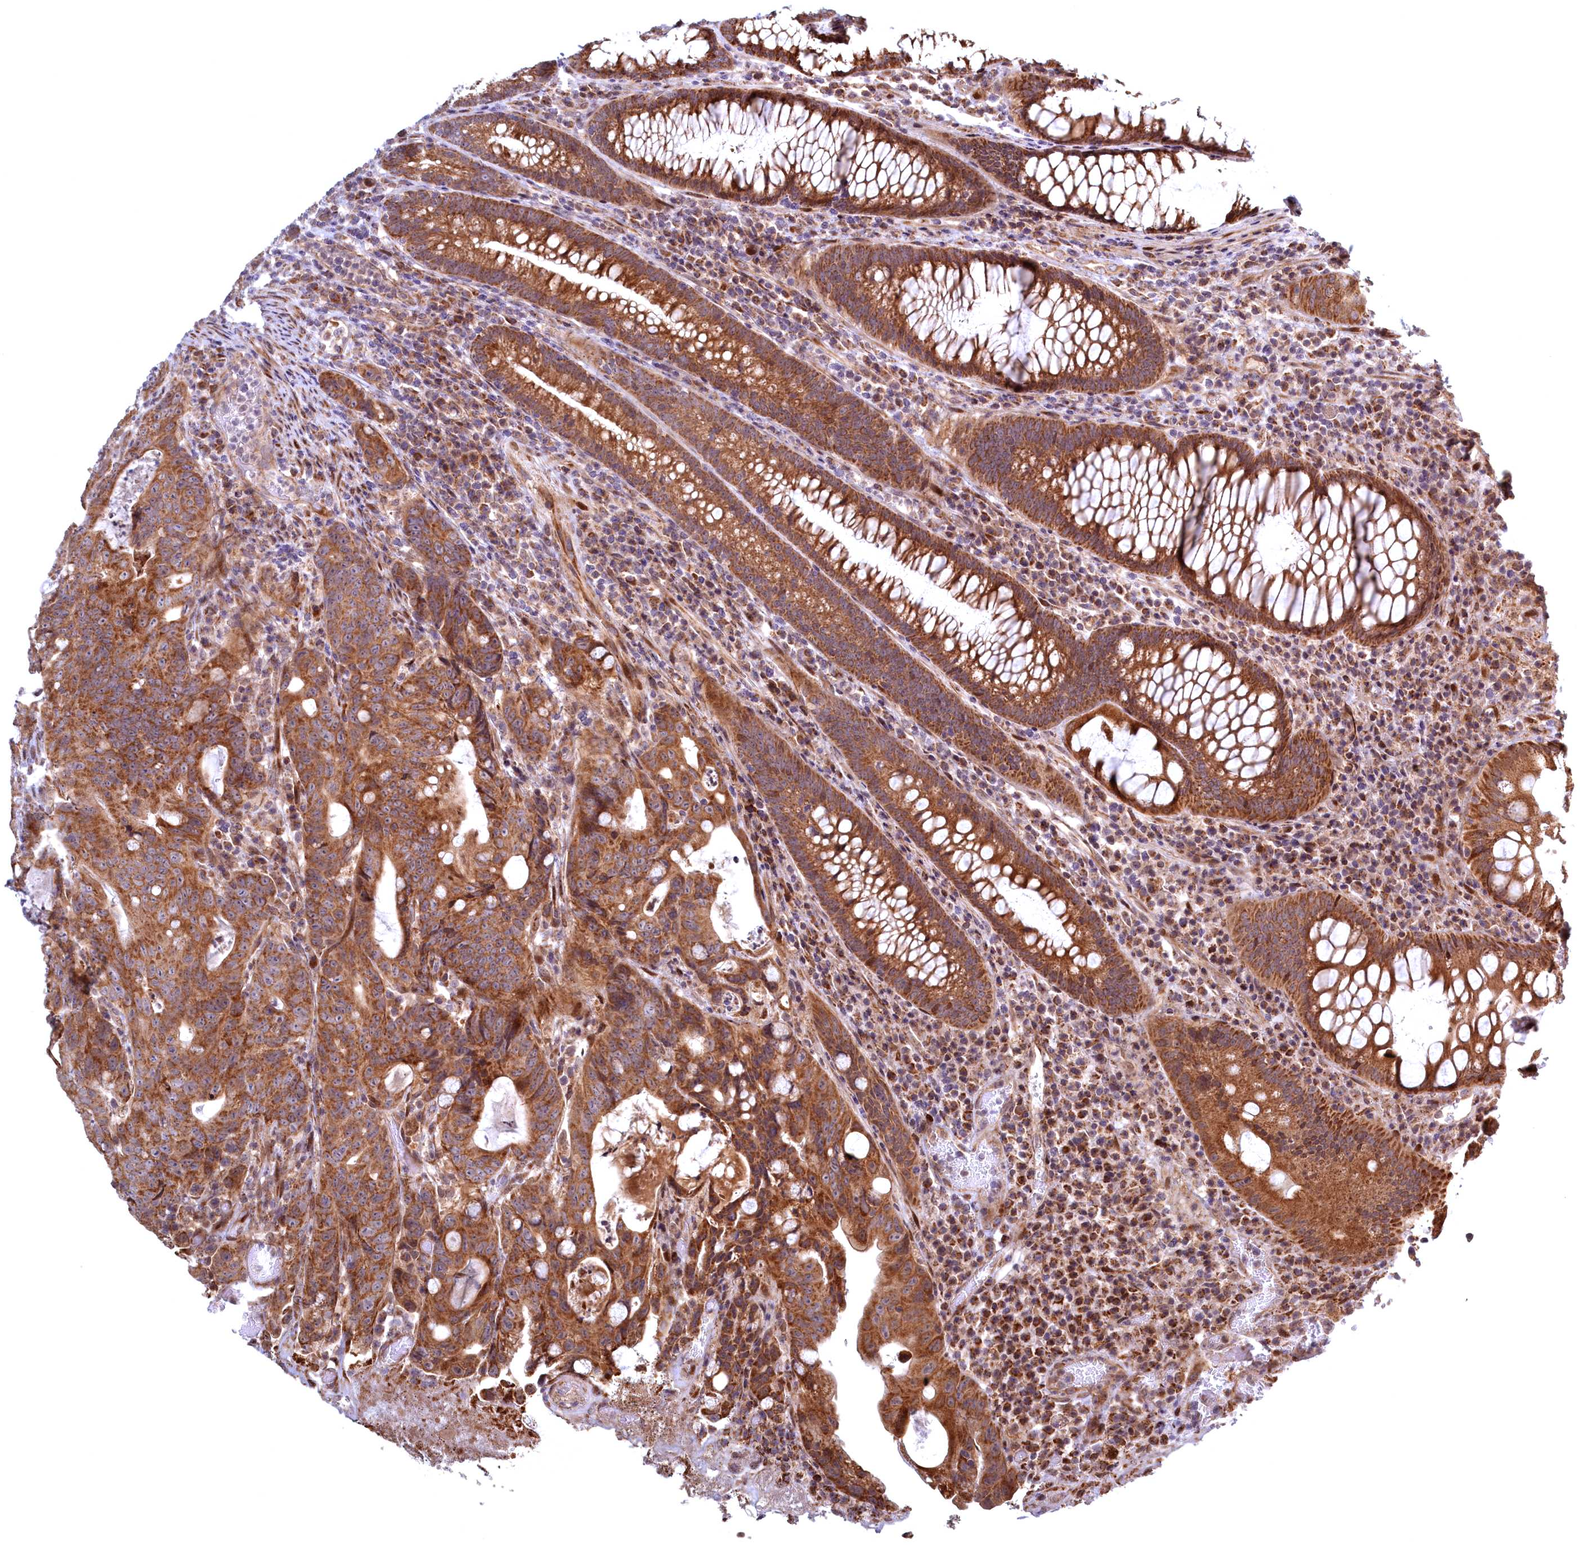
{"staining": {"intensity": "strong", "quantity": ">75%", "location": "cytoplasmic/membranous"}, "tissue": "colorectal cancer", "cell_type": "Tumor cells", "image_type": "cancer", "snomed": [{"axis": "morphology", "description": "Adenocarcinoma, NOS"}, {"axis": "topography", "description": "Colon"}], "caption": "High-power microscopy captured an immunohistochemistry (IHC) histopathology image of colorectal adenocarcinoma, revealing strong cytoplasmic/membranous positivity in approximately >75% of tumor cells. Nuclei are stained in blue.", "gene": "PLA2G10", "patient": {"sex": "female", "age": 82}}